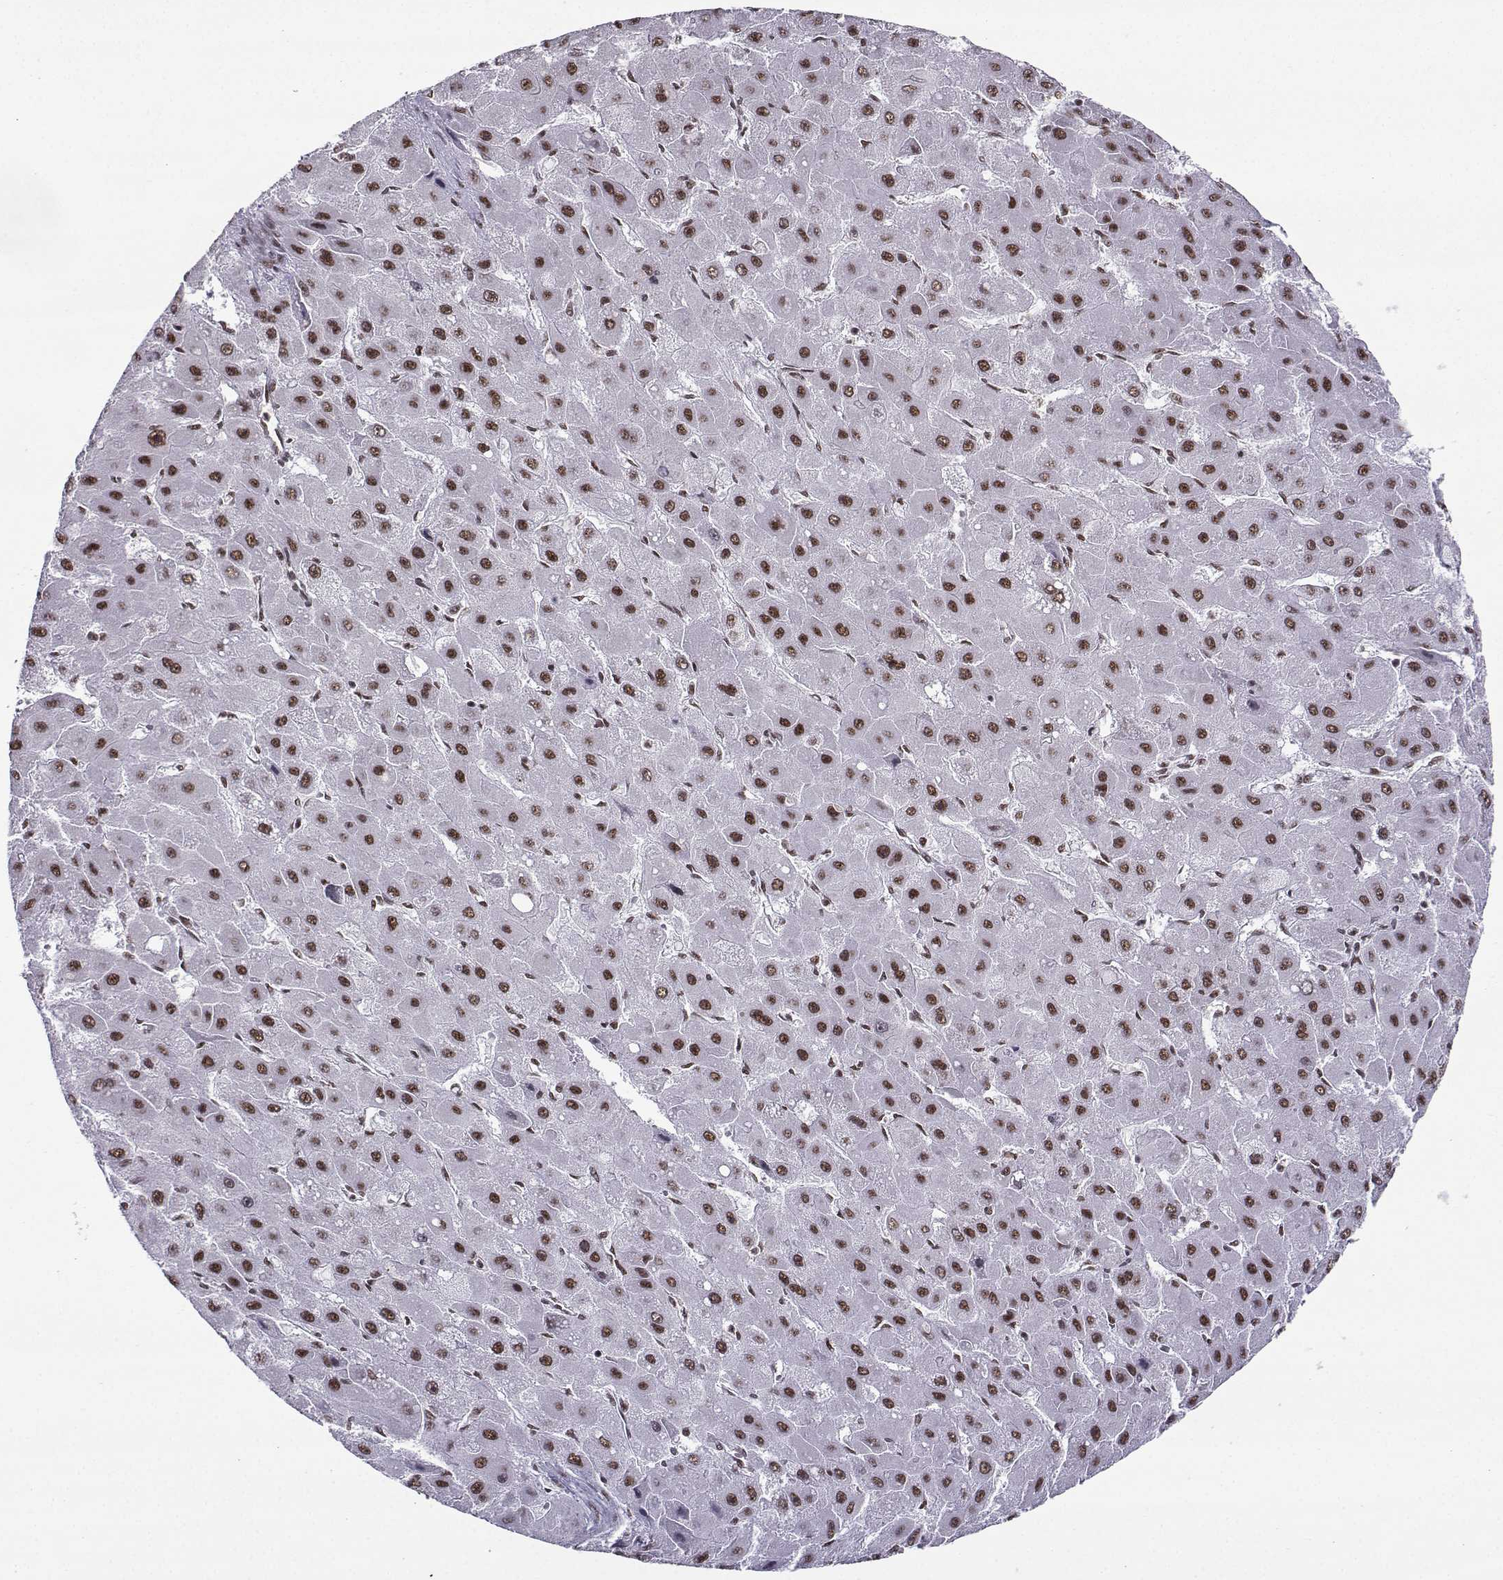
{"staining": {"intensity": "moderate", "quantity": "25%-75%", "location": "nuclear"}, "tissue": "liver cancer", "cell_type": "Tumor cells", "image_type": "cancer", "snomed": [{"axis": "morphology", "description": "Carcinoma, Hepatocellular, NOS"}, {"axis": "topography", "description": "Liver"}], "caption": "Immunohistochemistry (IHC) image of human hepatocellular carcinoma (liver) stained for a protein (brown), which shows medium levels of moderate nuclear expression in about 25%-75% of tumor cells.", "gene": "SNRPB2", "patient": {"sex": "female", "age": 25}}